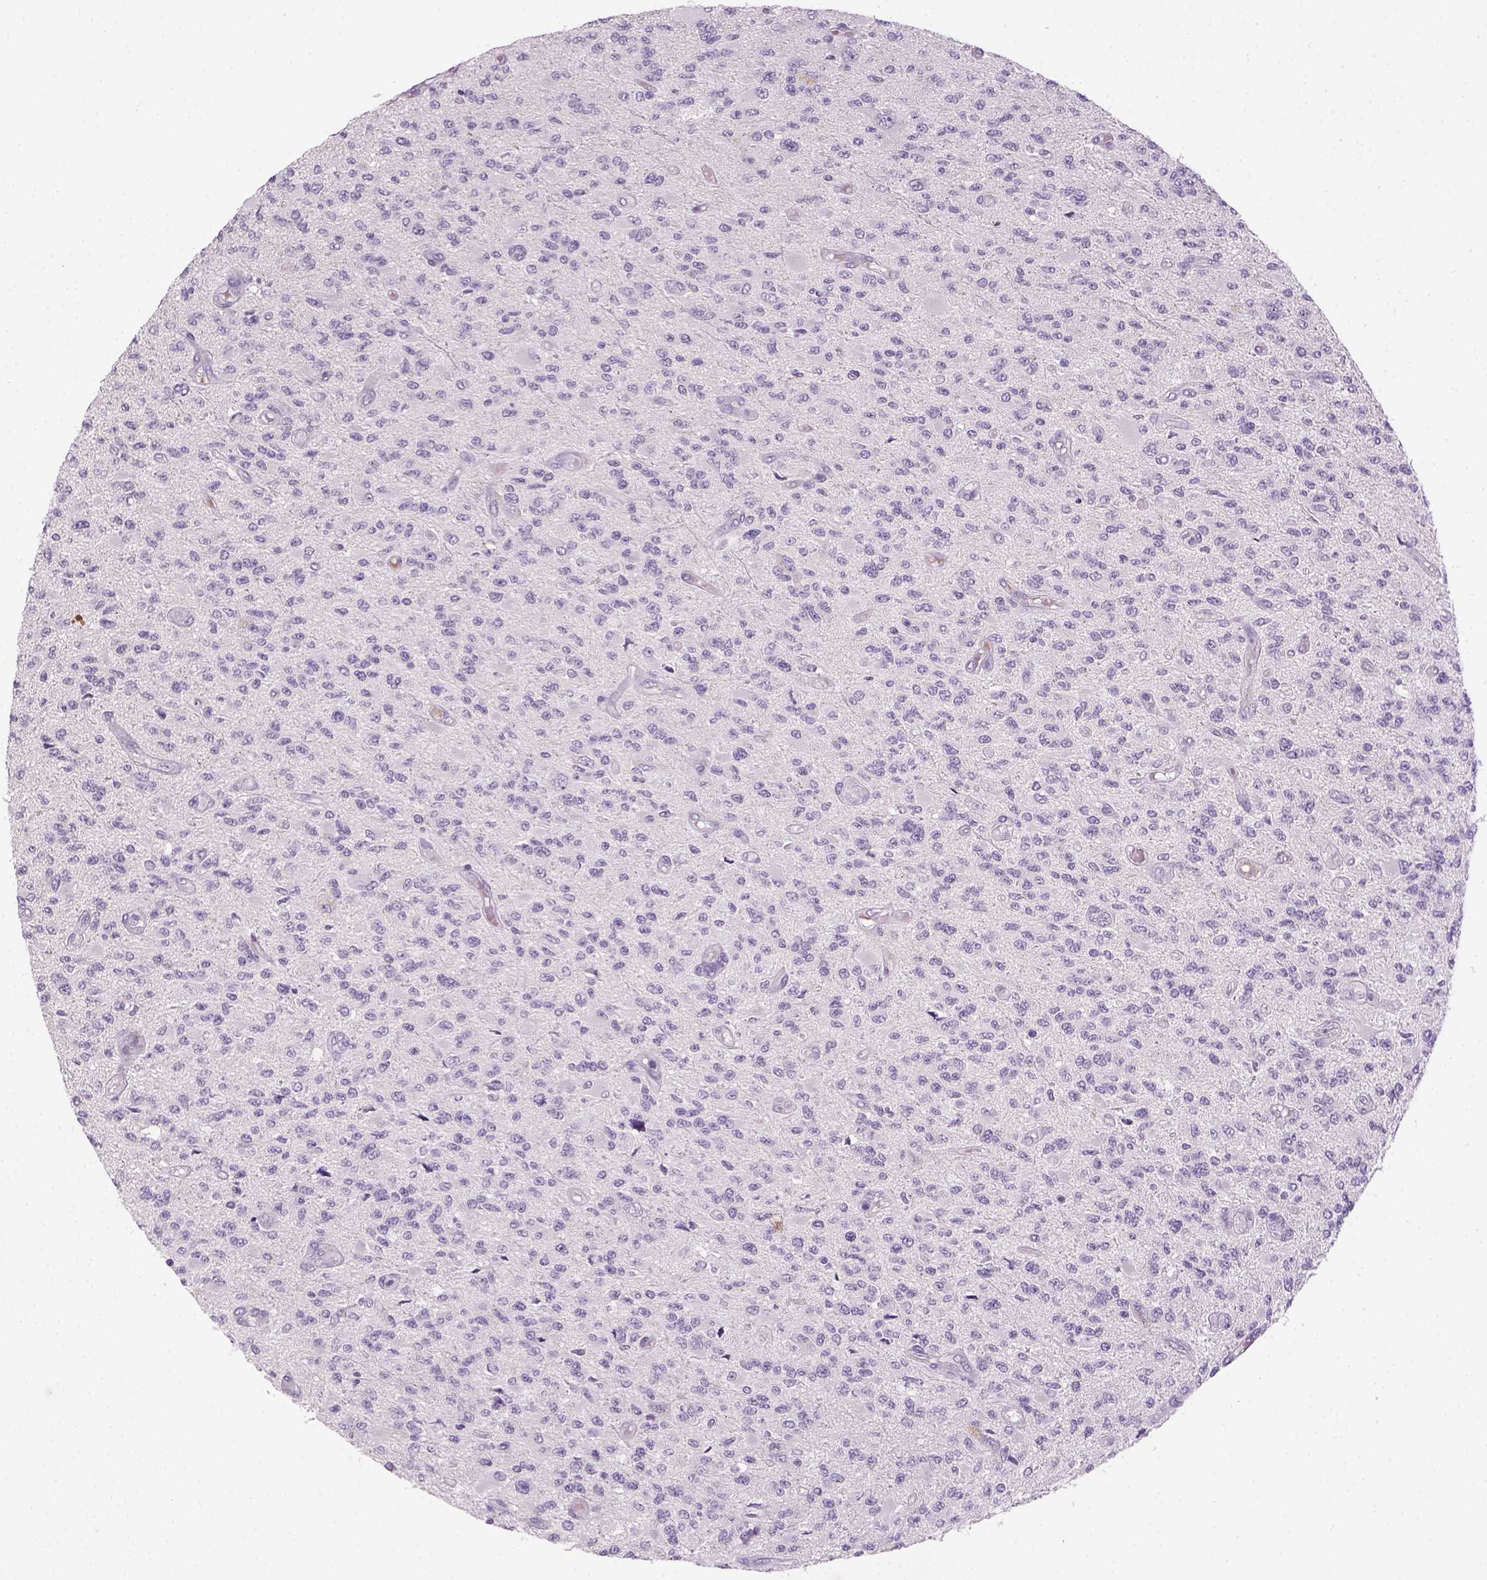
{"staining": {"intensity": "negative", "quantity": "none", "location": "none"}, "tissue": "glioma", "cell_type": "Tumor cells", "image_type": "cancer", "snomed": [{"axis": "morphology", "description": "Glioma, malignant, High grade"}, {"axis": "topography", "description": "Brain"}], "caption": "Photomicrograph shows no significant protein staining in tumor cells of high-grade glioma (malignant).", "gene": "GFI1B", "patient": {"sex": "female", "age": 63}}